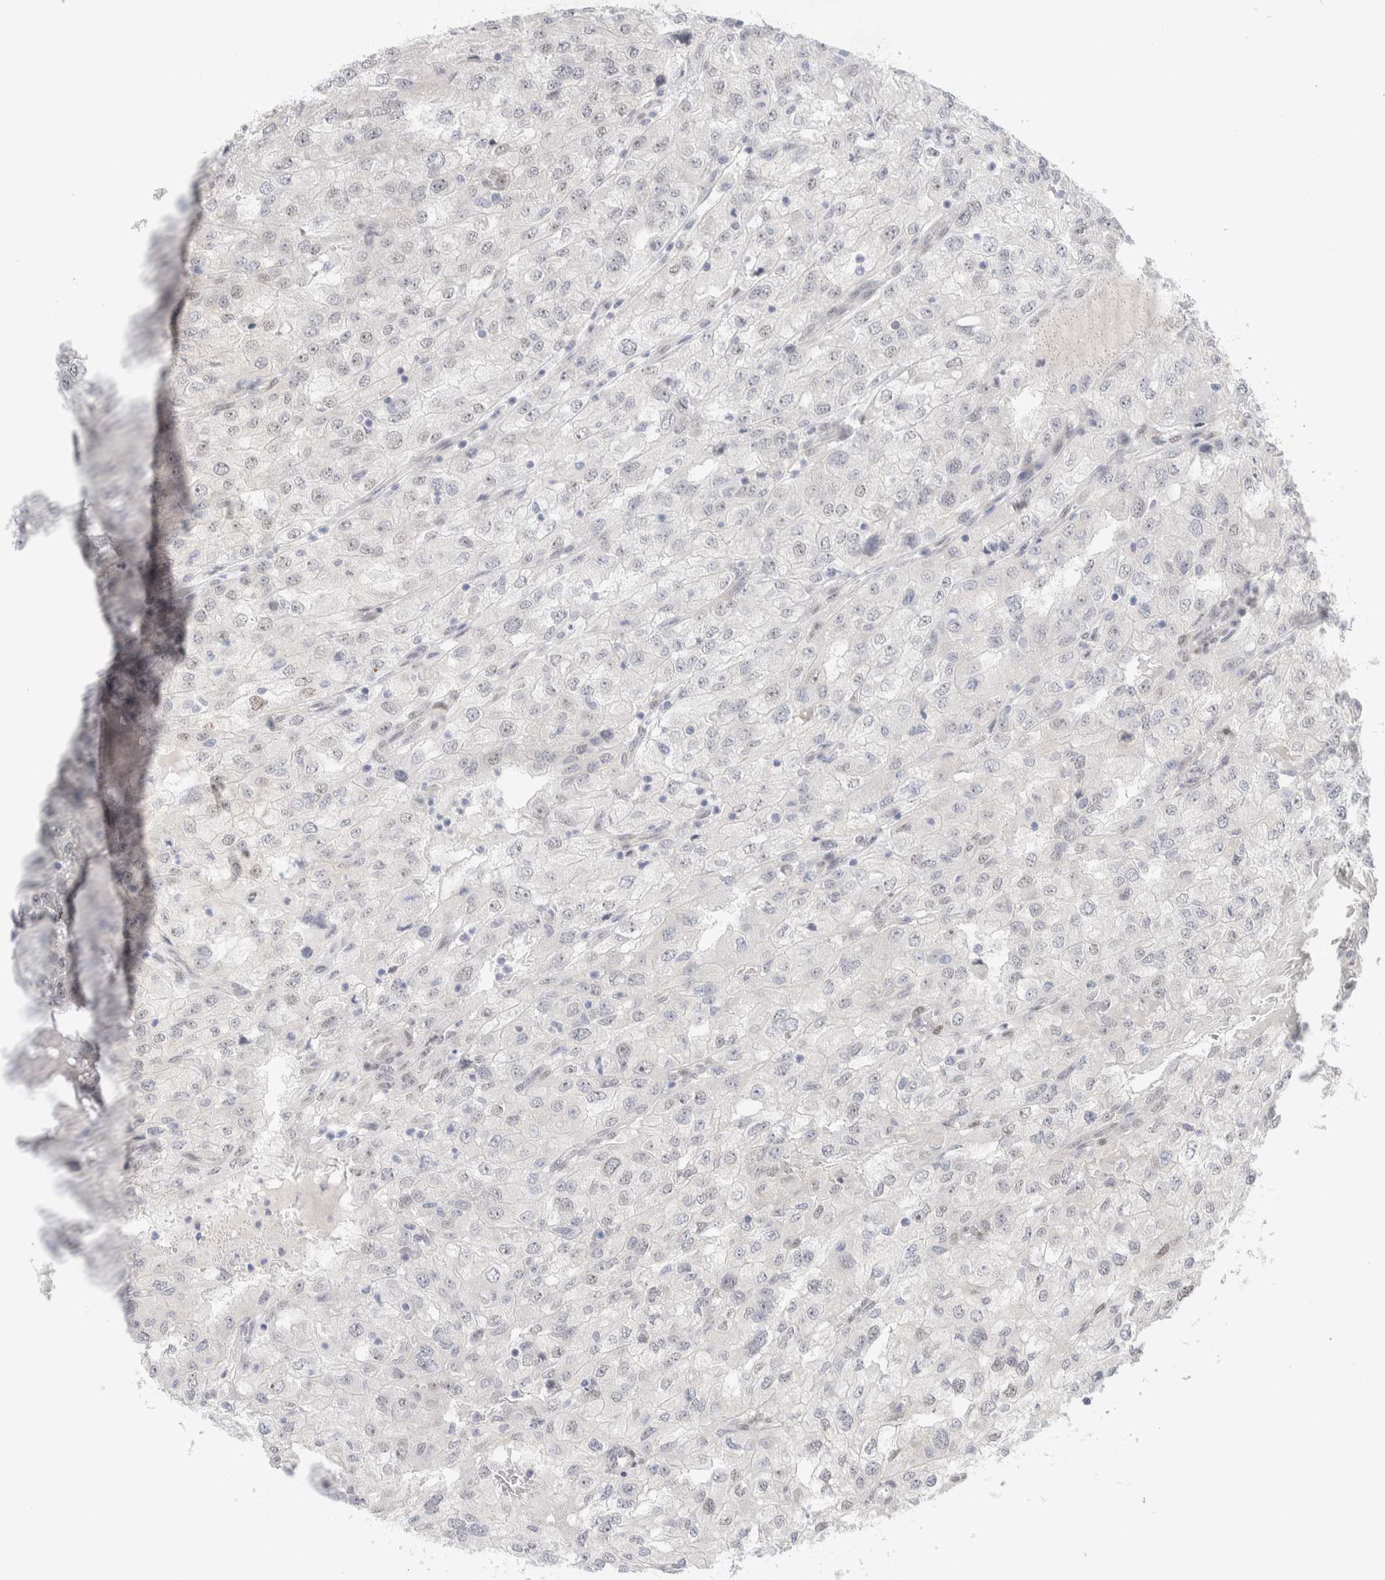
{"staining": {"intensity": "negative", "quantity": "none", "location": "none"}, "tissue": "renal cancer", "cell_type": "Tumor cells", "image_type": "cancer", "snomed": [{"axis": "morphology", "description": "Adenocarcinoma, NOS"}, {"axis": "topography", "description": "Kidney"}], "caption": "Immunohistochemistry histopathology image of neoplastic tissue: adenocarcinoma (renal) stained with DAB shows no significant protein positivity in tumor cells.", "gene": "NSMAF", "patient": {"sex": "female", "age": 54}}